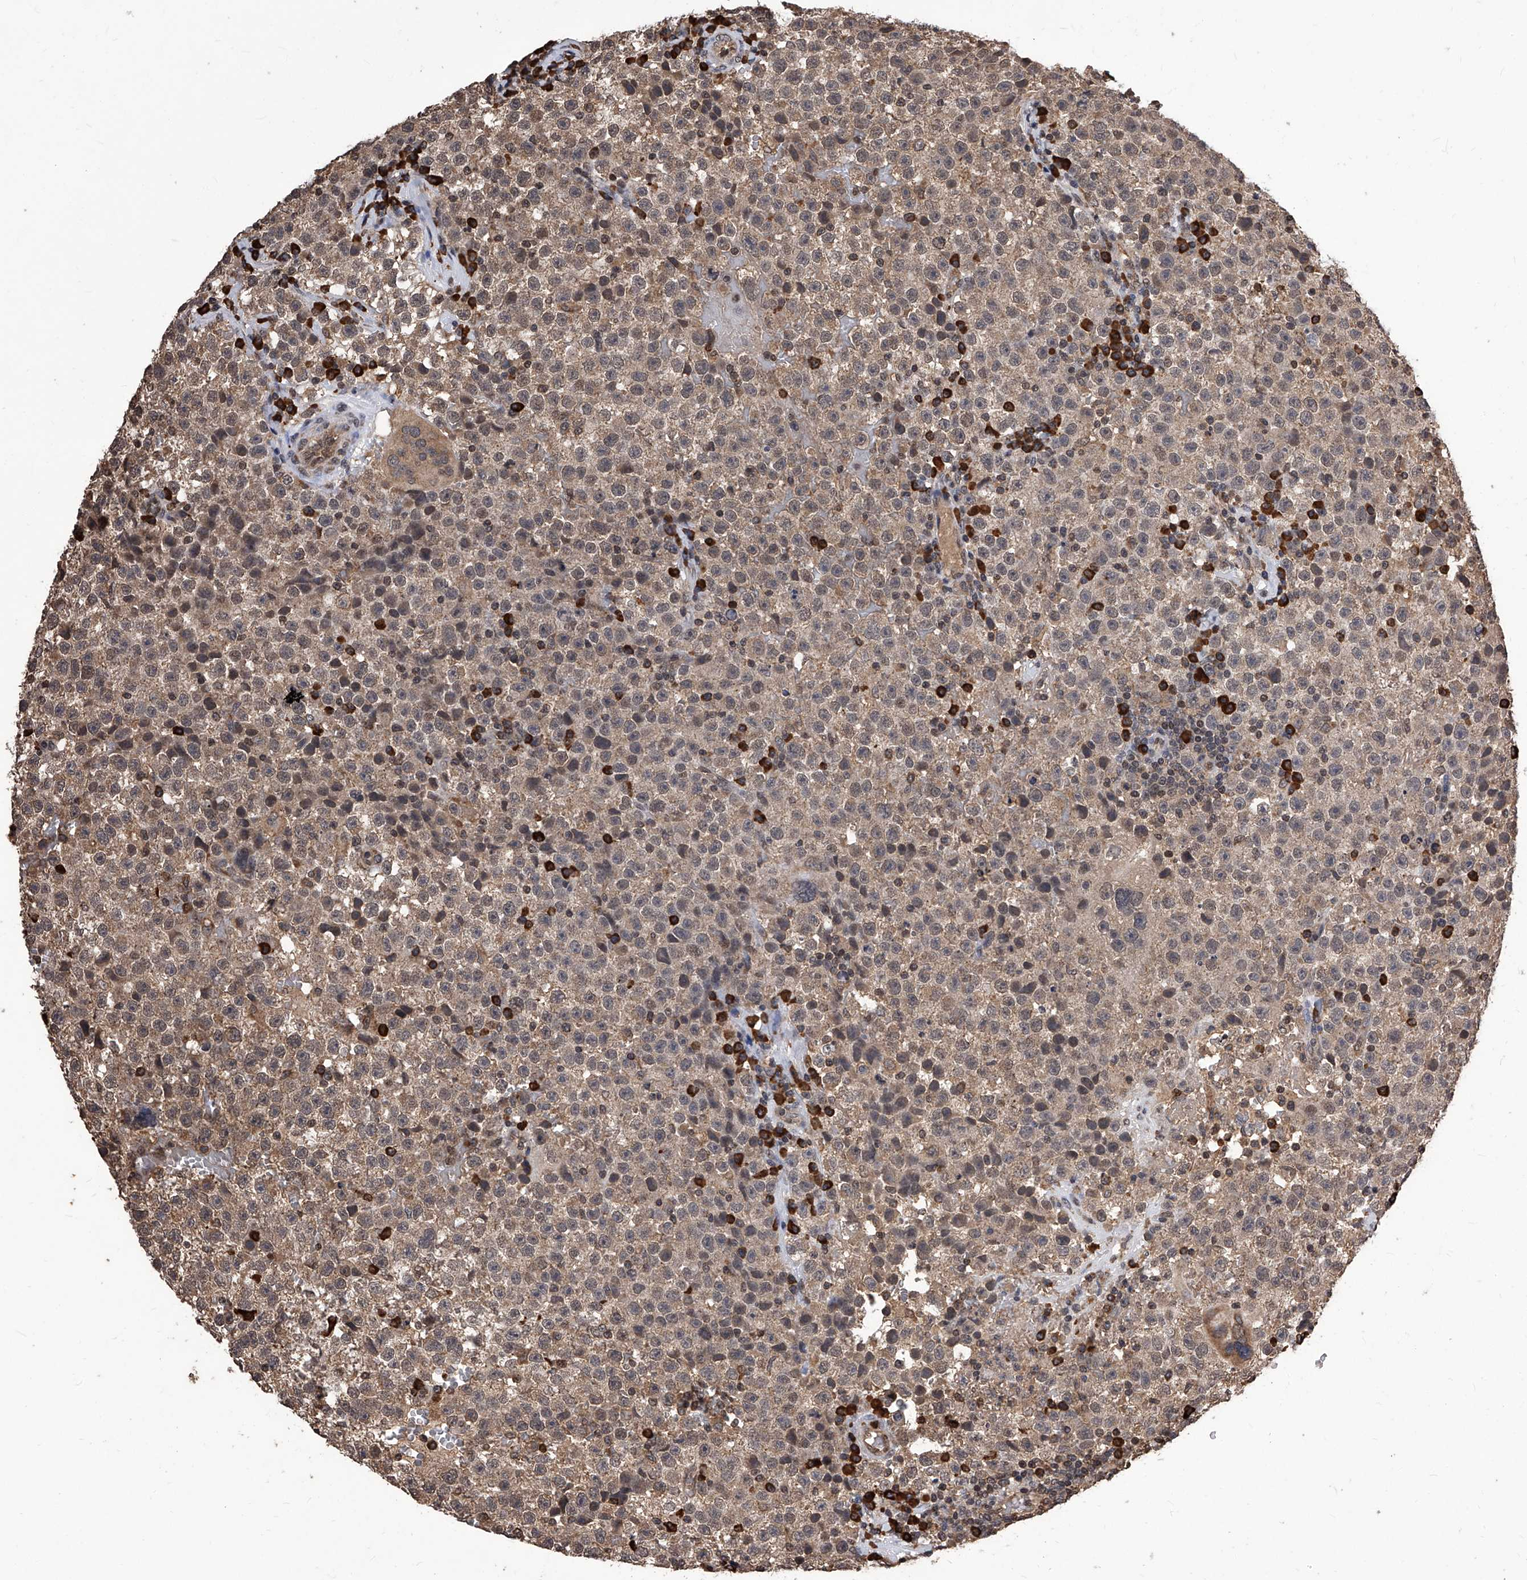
{"staining": {"intensity": "weak", "quantity": ">75%", "location": "cytoplasmic/membranous"}, "tissue": "testis cancer", "cell_type": "Tumor cells", "image_type": "cancer", "snomed": [{"axis": "morphology", "description": "Seminoma, NOS"}, {"axis": "topography", "description": "Testis"}], "caption": "The image demonstrates staining of testis cancer (seminoma), revealing weak cytoplasmic/membranous protein expression (brown color) within tumor cells.", "gene": "ID1", "patient": {"sex": "male", "age": 22}}